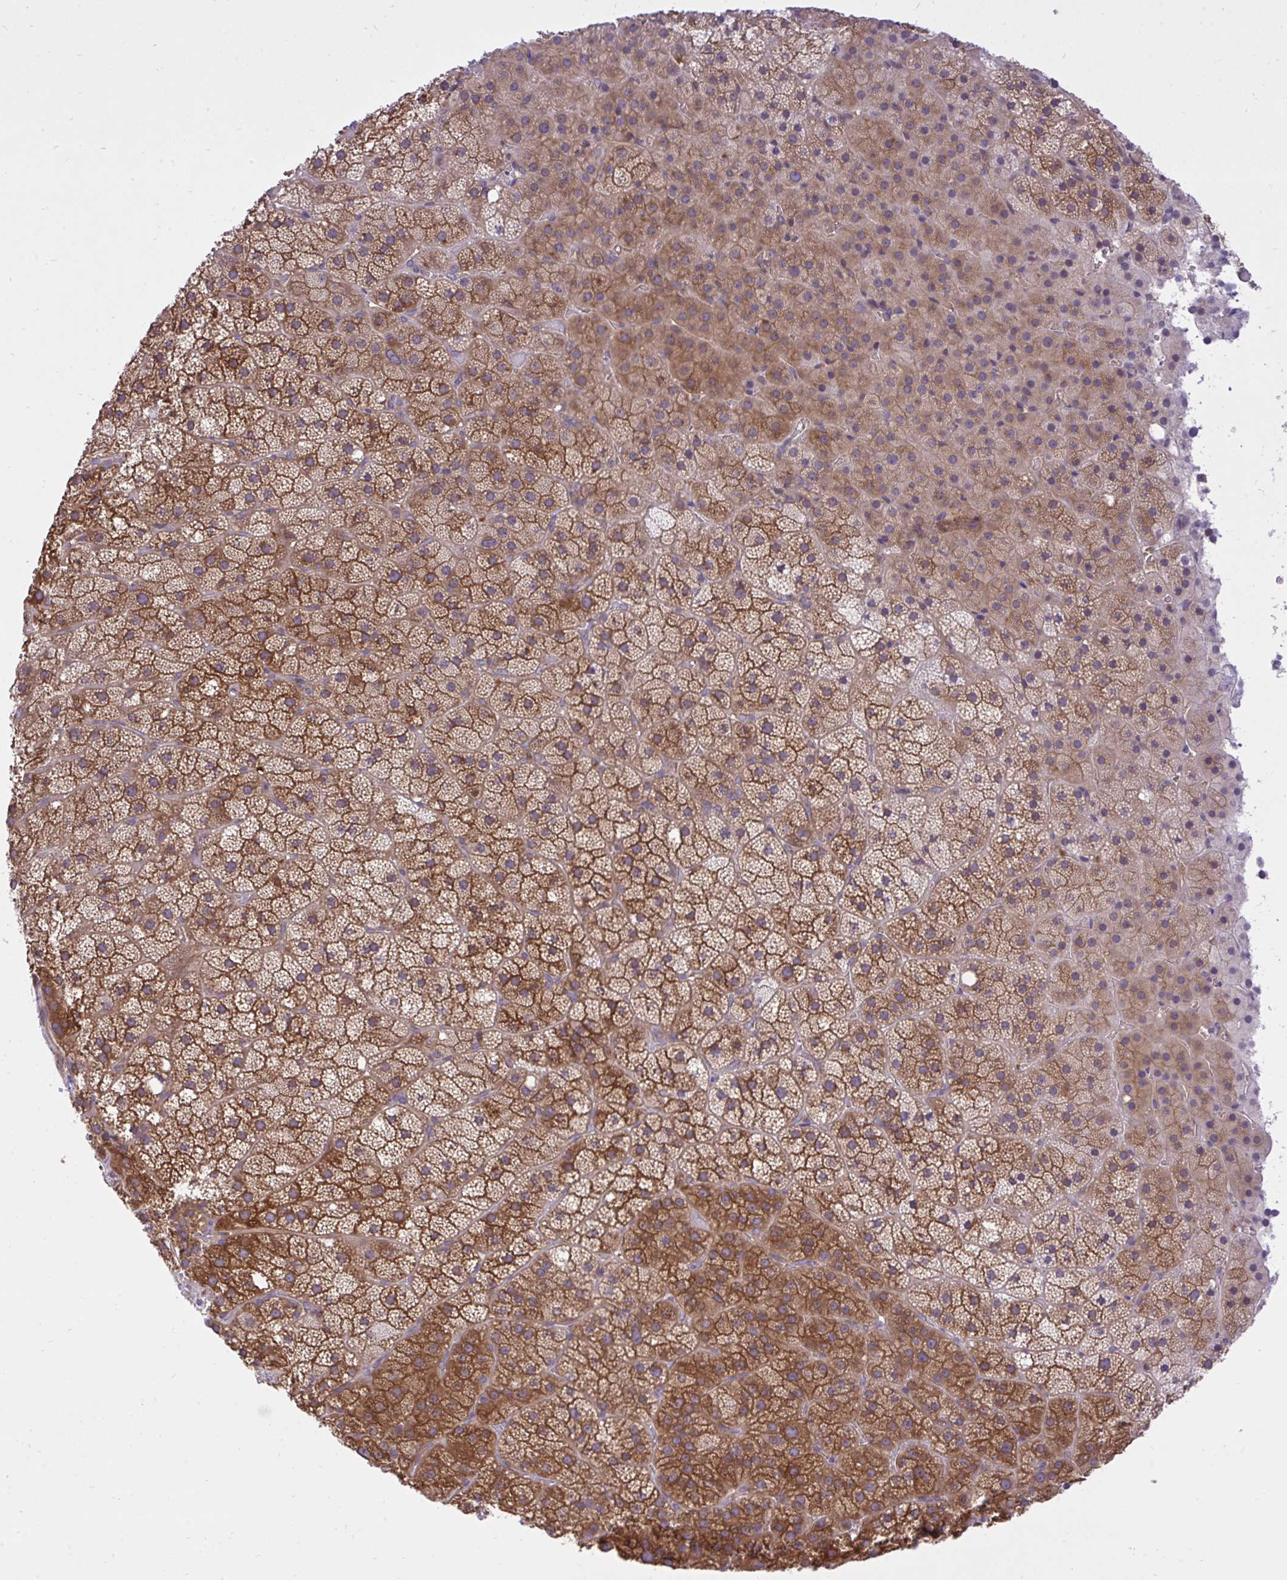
{"staining": {"intensity": "moderate", "quantity": ">75%", "location": "cytoplasmic/membranous"}, "tissue": "adrenal gland", "cell_type": "Glandular cells", "image_type": "normal", "snomed": [{"axis": "morphology", "description": "Normal tissue, NOS"}, {"axis": "topography", "description": "Adrenal gland"}], "caption": "About >75% of glandular cells in benign adrenal gland display moderate cytoplasmic/membranous protein staining as visualized by brown immunohistochemical staining.", "gene": "PPP5C", "patient": {"sex": "male", "age": 53}}